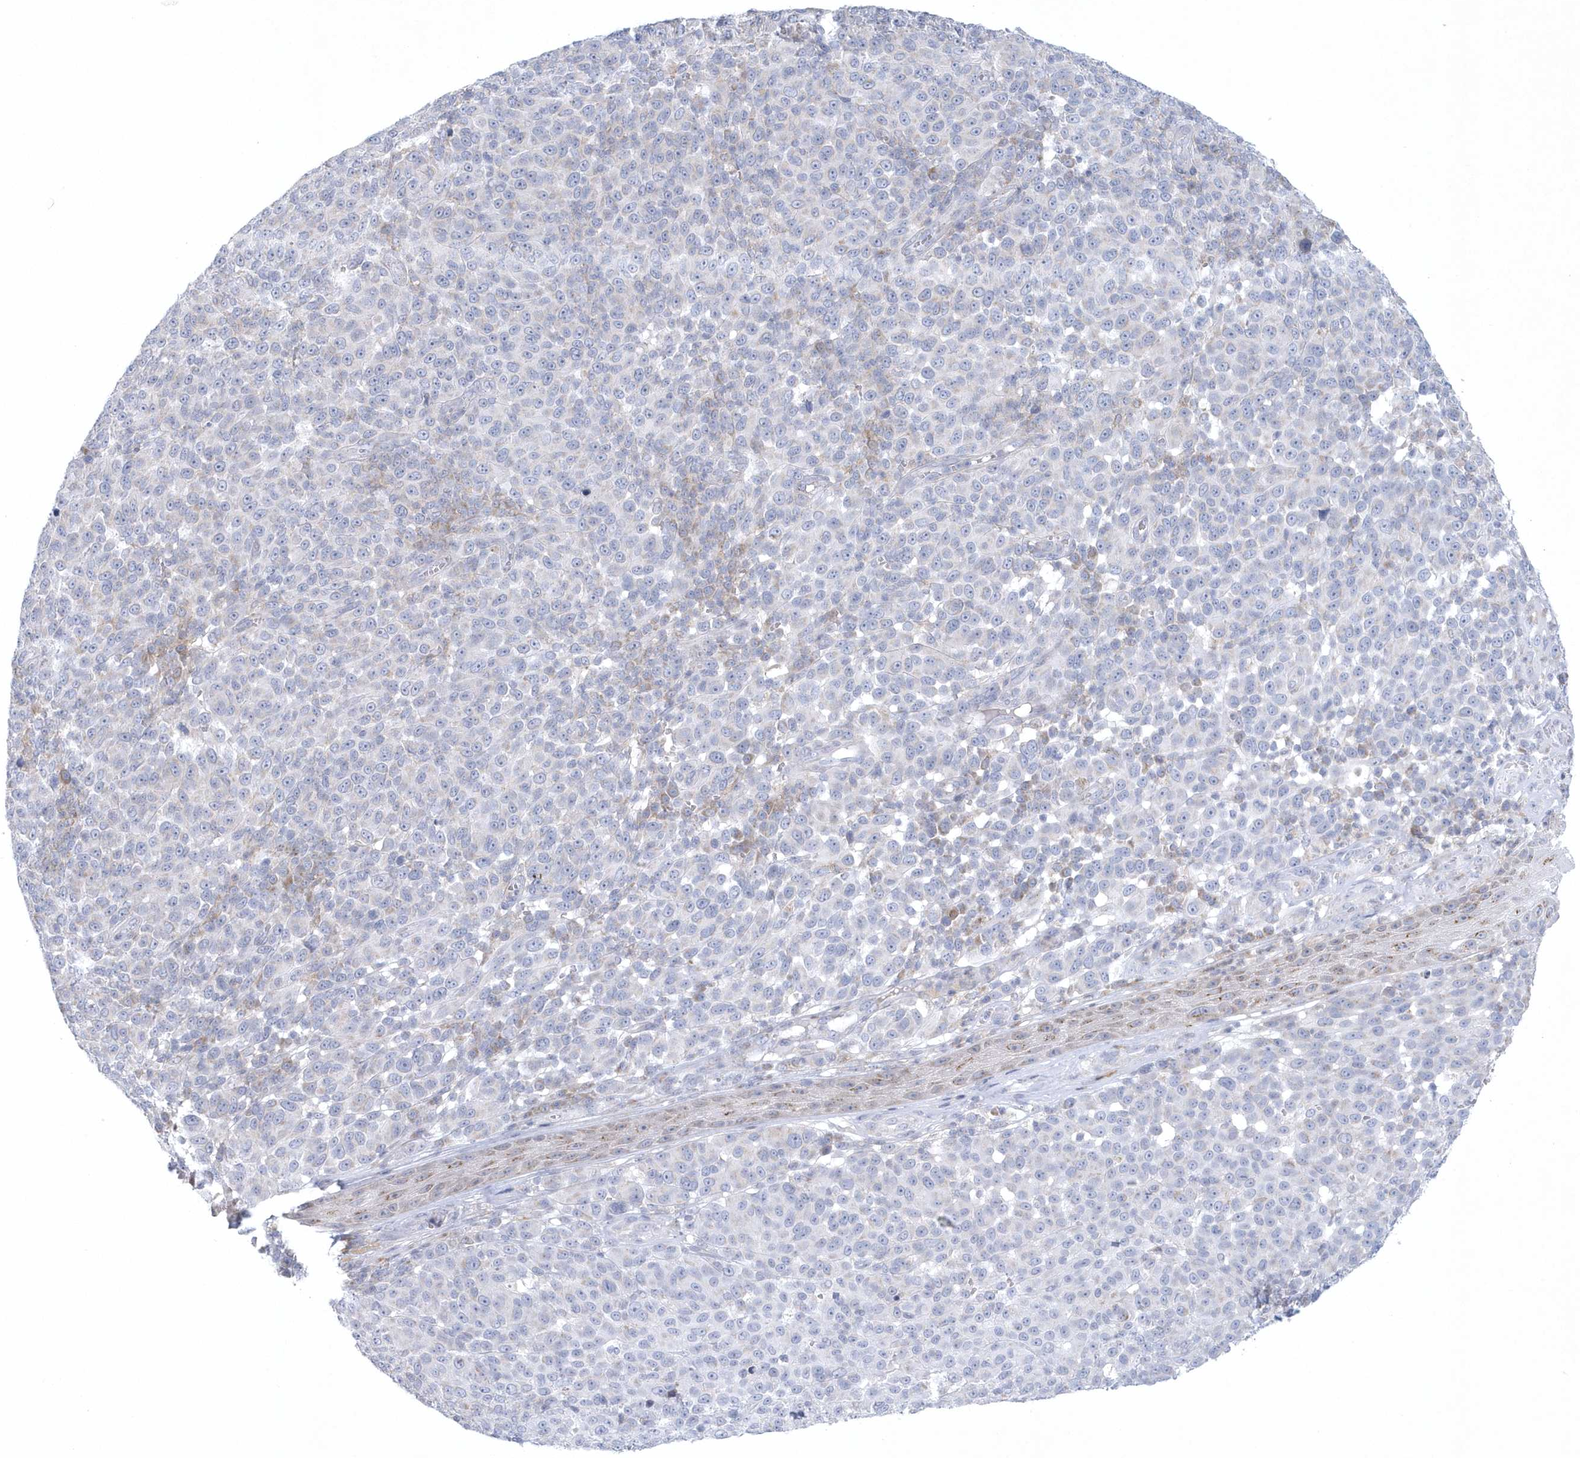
{"staining": {"intensity": "negative", "quantity": "none", "location": "none"}, "tissue": "melanoma", "cell_type": "Tumor cells", "image_type": "cancer", "snomed": [{"axis": "morphology", "description": "Malignant melanoma, NOS"}, {"axis": "topography", "description": "Skin"}], "caption": "Tumor cells show no significant protein expression in malignant melanoma.", "gene": "NIPAL1", "patient": {"sex": "male", "age": 49}}